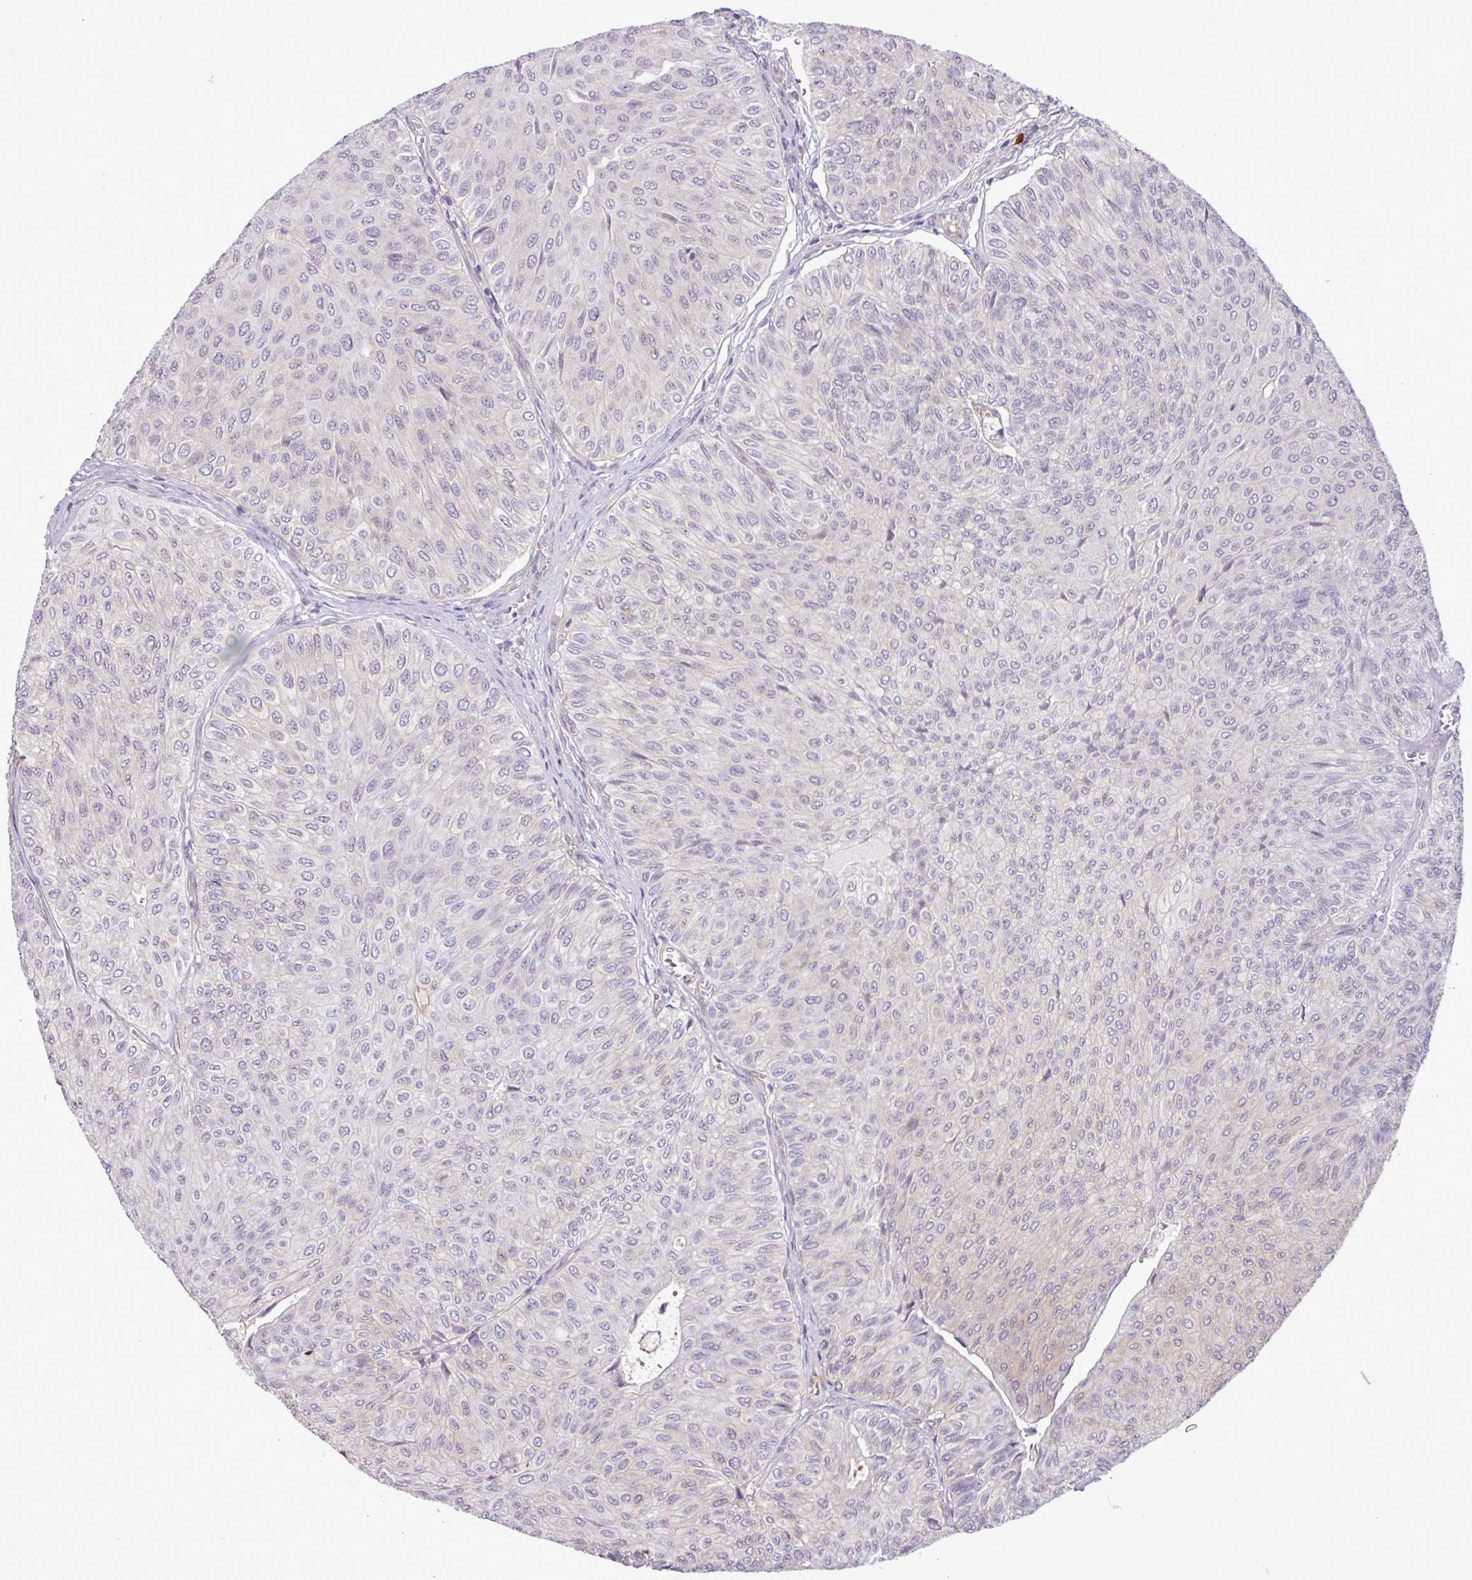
{"staining": {"intensity": "negative", "quantity": "none", "location": "none"}, "tissue": "urothelial cancer", "cell_type": "Tumor cells", "image_type": "cancer", "snomed": [{"axis": "morphology", "description": "Urothelial carcinoma, NOS"}, {"axis": "topography", "description": "Urinary bladder"}], "caption": "The image demonstrates no staining of tumor cells in transitional cell carcinoma.", "gene": "FAM222B", "patient": {"sex": "male", "age": 59}}